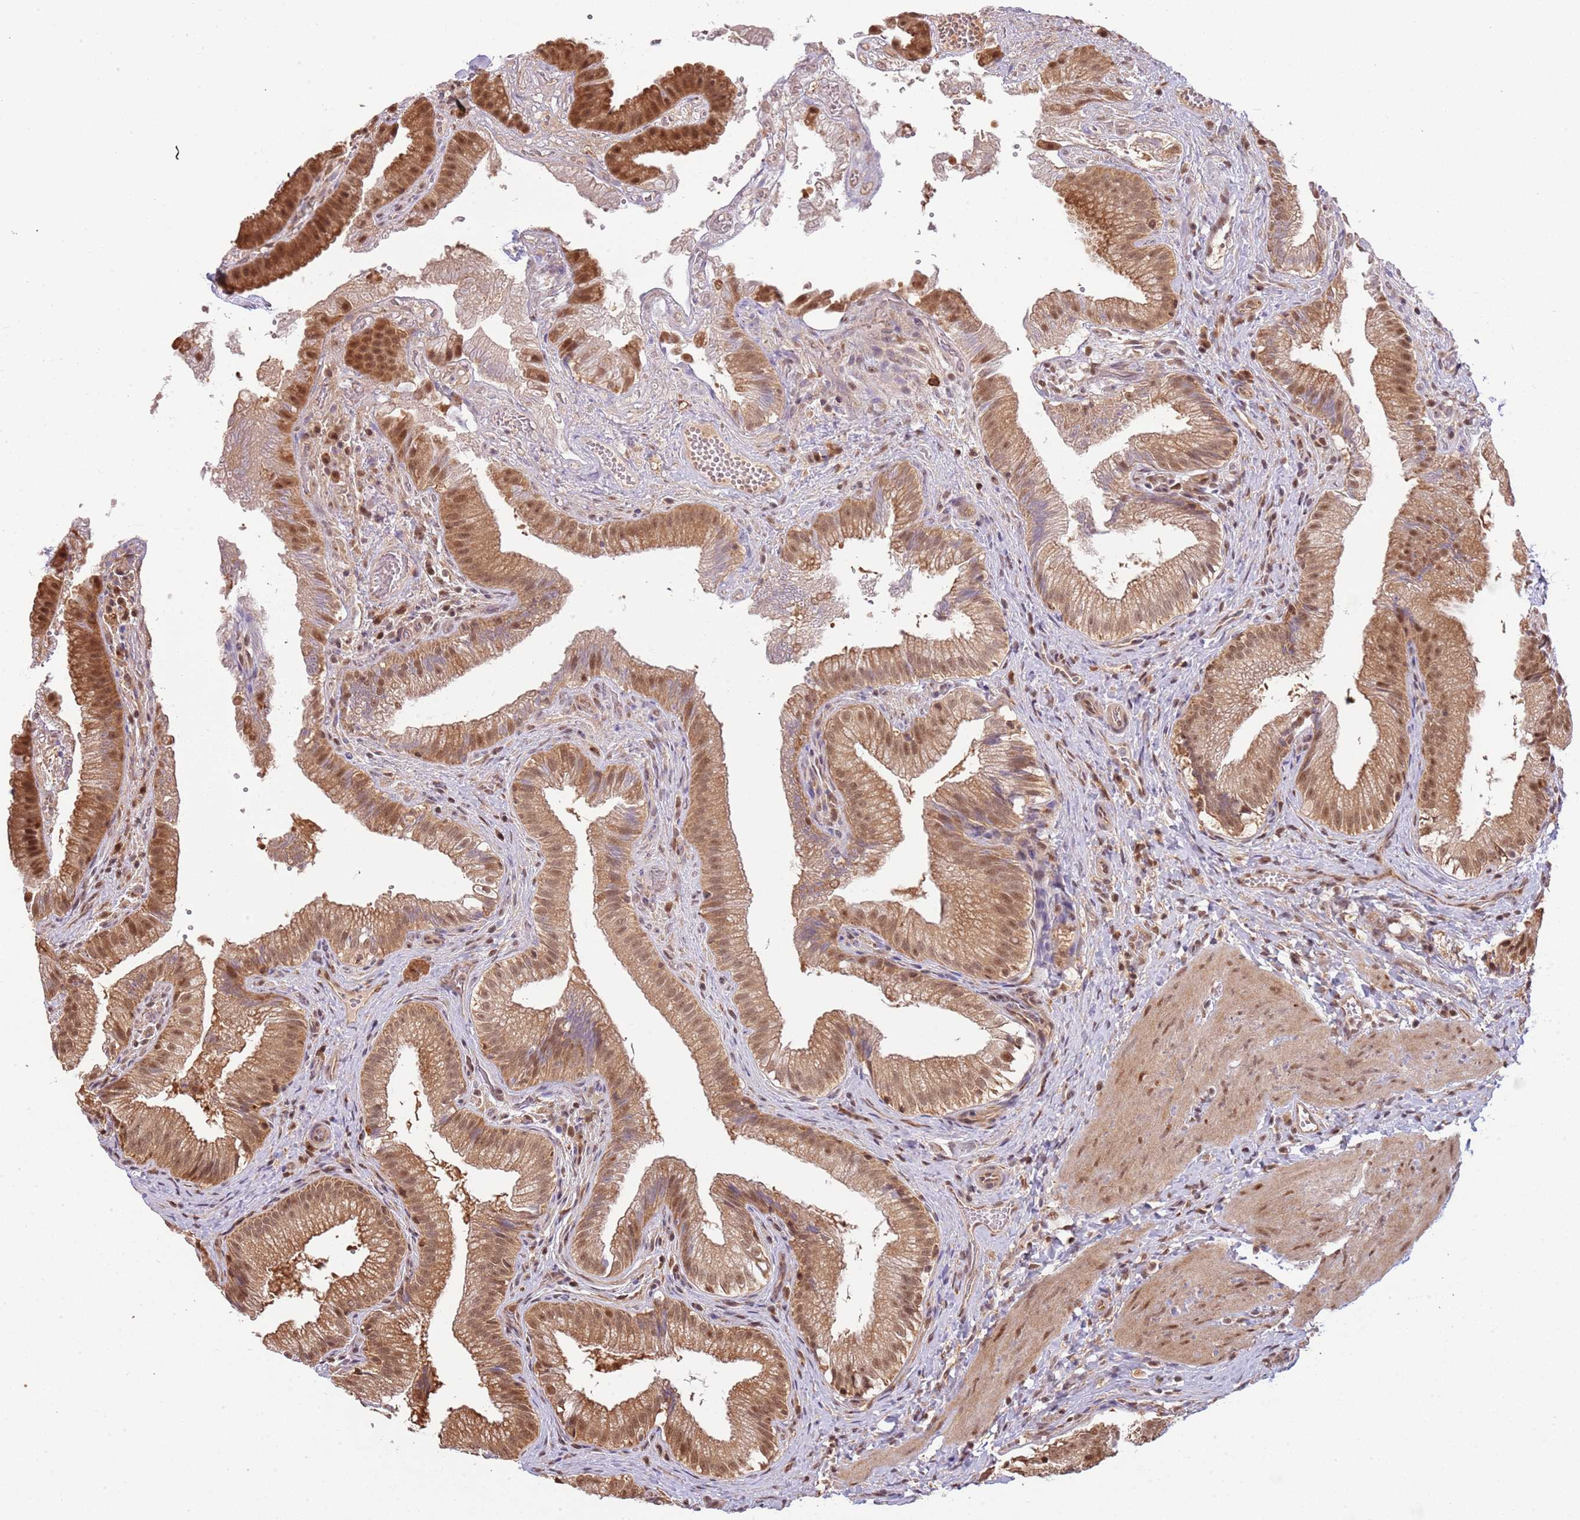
{"staining": {"intensity": "moderate", "quantity": ">75%", "location": "cytoplasmic/membranous,nuclear"}, "tissue": "gallbladder", "cell_type": "Glandular cells", "image_type": "normal", "snomed": [{"axis": "morphology", "description": "Normal tissue, NOS"}, {"axis": "topography", "description": "Gallbladder"}], "caption": "Protein expression analysis of unremarkable gallbladder reveals moderate cytoplasmic/membranous,nuclear positivity in approximately >75% of glandular cells. (IHC, brightfield microscopy, high magnification).", "gene": "PLSCR5", "patient": {"sex": "female", "age": 30}}